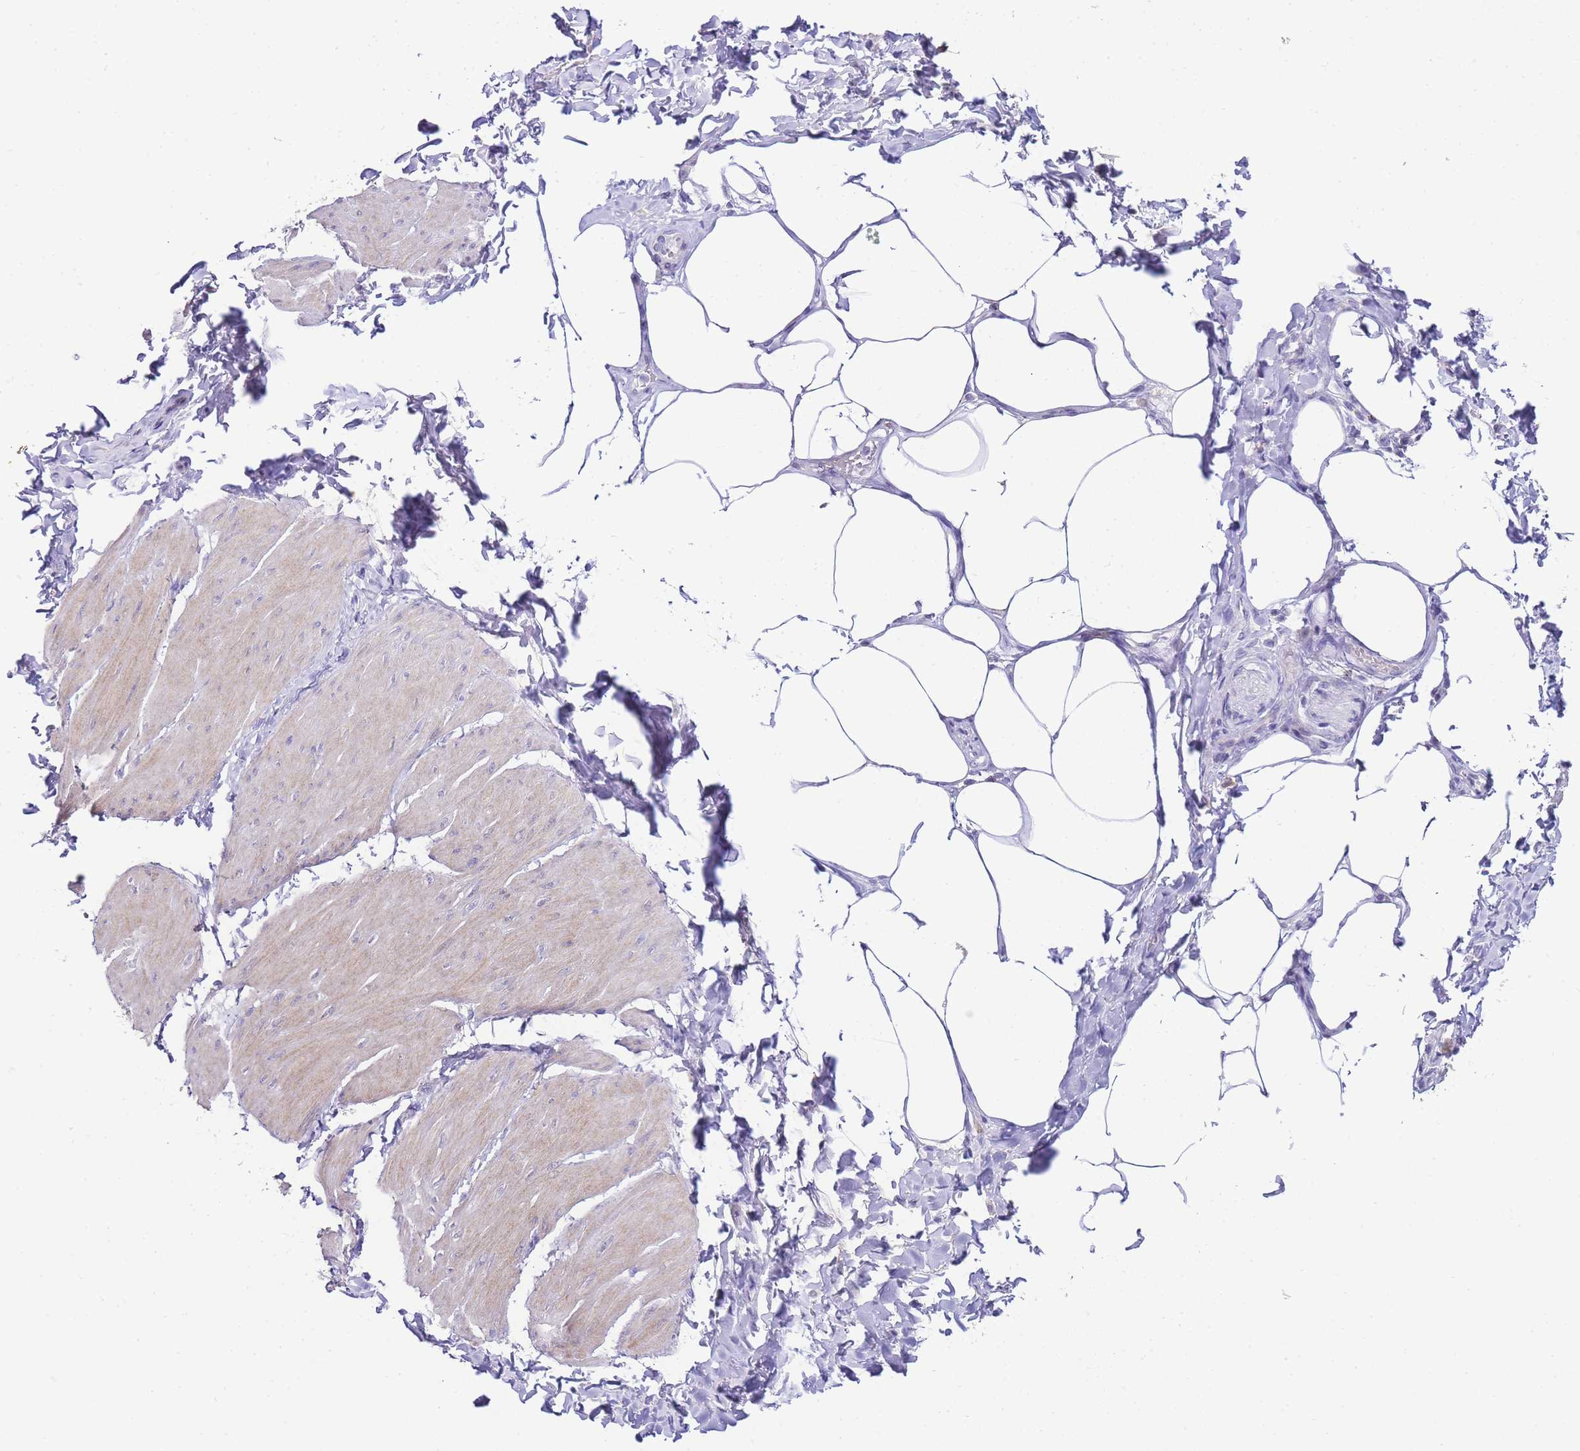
{"staining": {"intensity": "weak", "quantity": "<25%", "location": "cytoplasmic/membranous"}, "tissue": "smooth muscle", "cell_type": "Smooth muscle cells", "image_type": "normal", "snomed": [{"axis": "morphology", "description": "Urothelial carcinoma, High grade"}, {"axis": "topography", "description": "Urinary bladder"}], "caption": "High power microscopy photomicrograph of an immunohistochemistry (IHC) histopathology image of normal smooth muscle, revealing no significant positivity in smooth muscle cells.", "gene": "DPP4", "patient": {"sex": "male", "age": 46}}